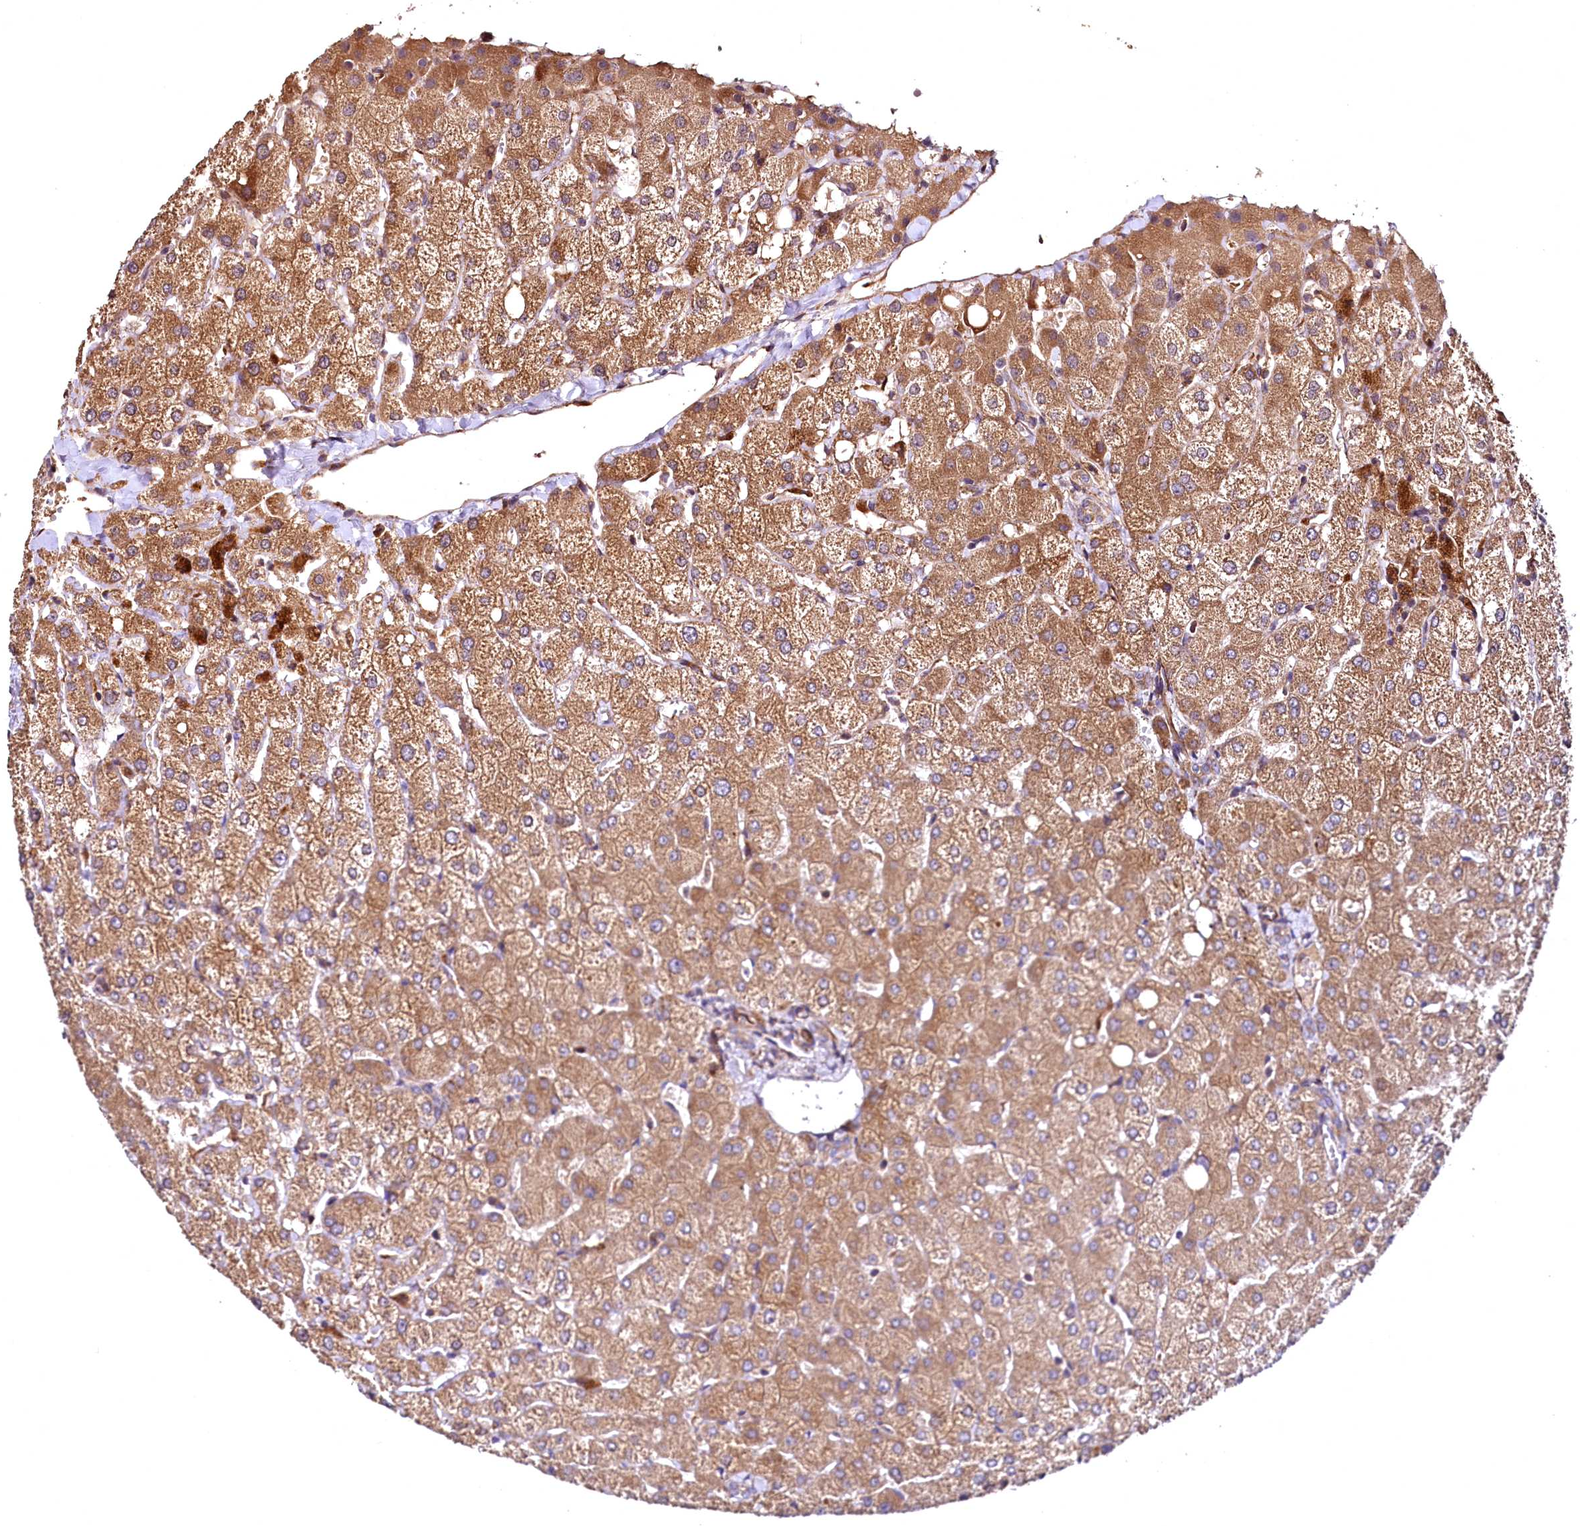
{"staining": {"intensity": "moderate", "quantity": "25%-75%", "location": "cytoplasmic/membranous"}, "tissue": "liver", "cell_type": "Cholangiocytes", "image_type": "normal", "snomed": [{"axis": "morphology", "description": "Normal tissue, NOS"}, {"axis": "topography", "description": "Liver"}], "caption": "Immunohistochemistry (IHC) micrograph of benign liver: human liver stained using IHC displays medium levels of moderate protein expression localized specifically in the cytoplasmic/membranous of cholangiocytes, appearing as a cytoplasmic/membranous brown color.", "gene": "RASSF1", "patient": {"sex": "female", "age": 54}}